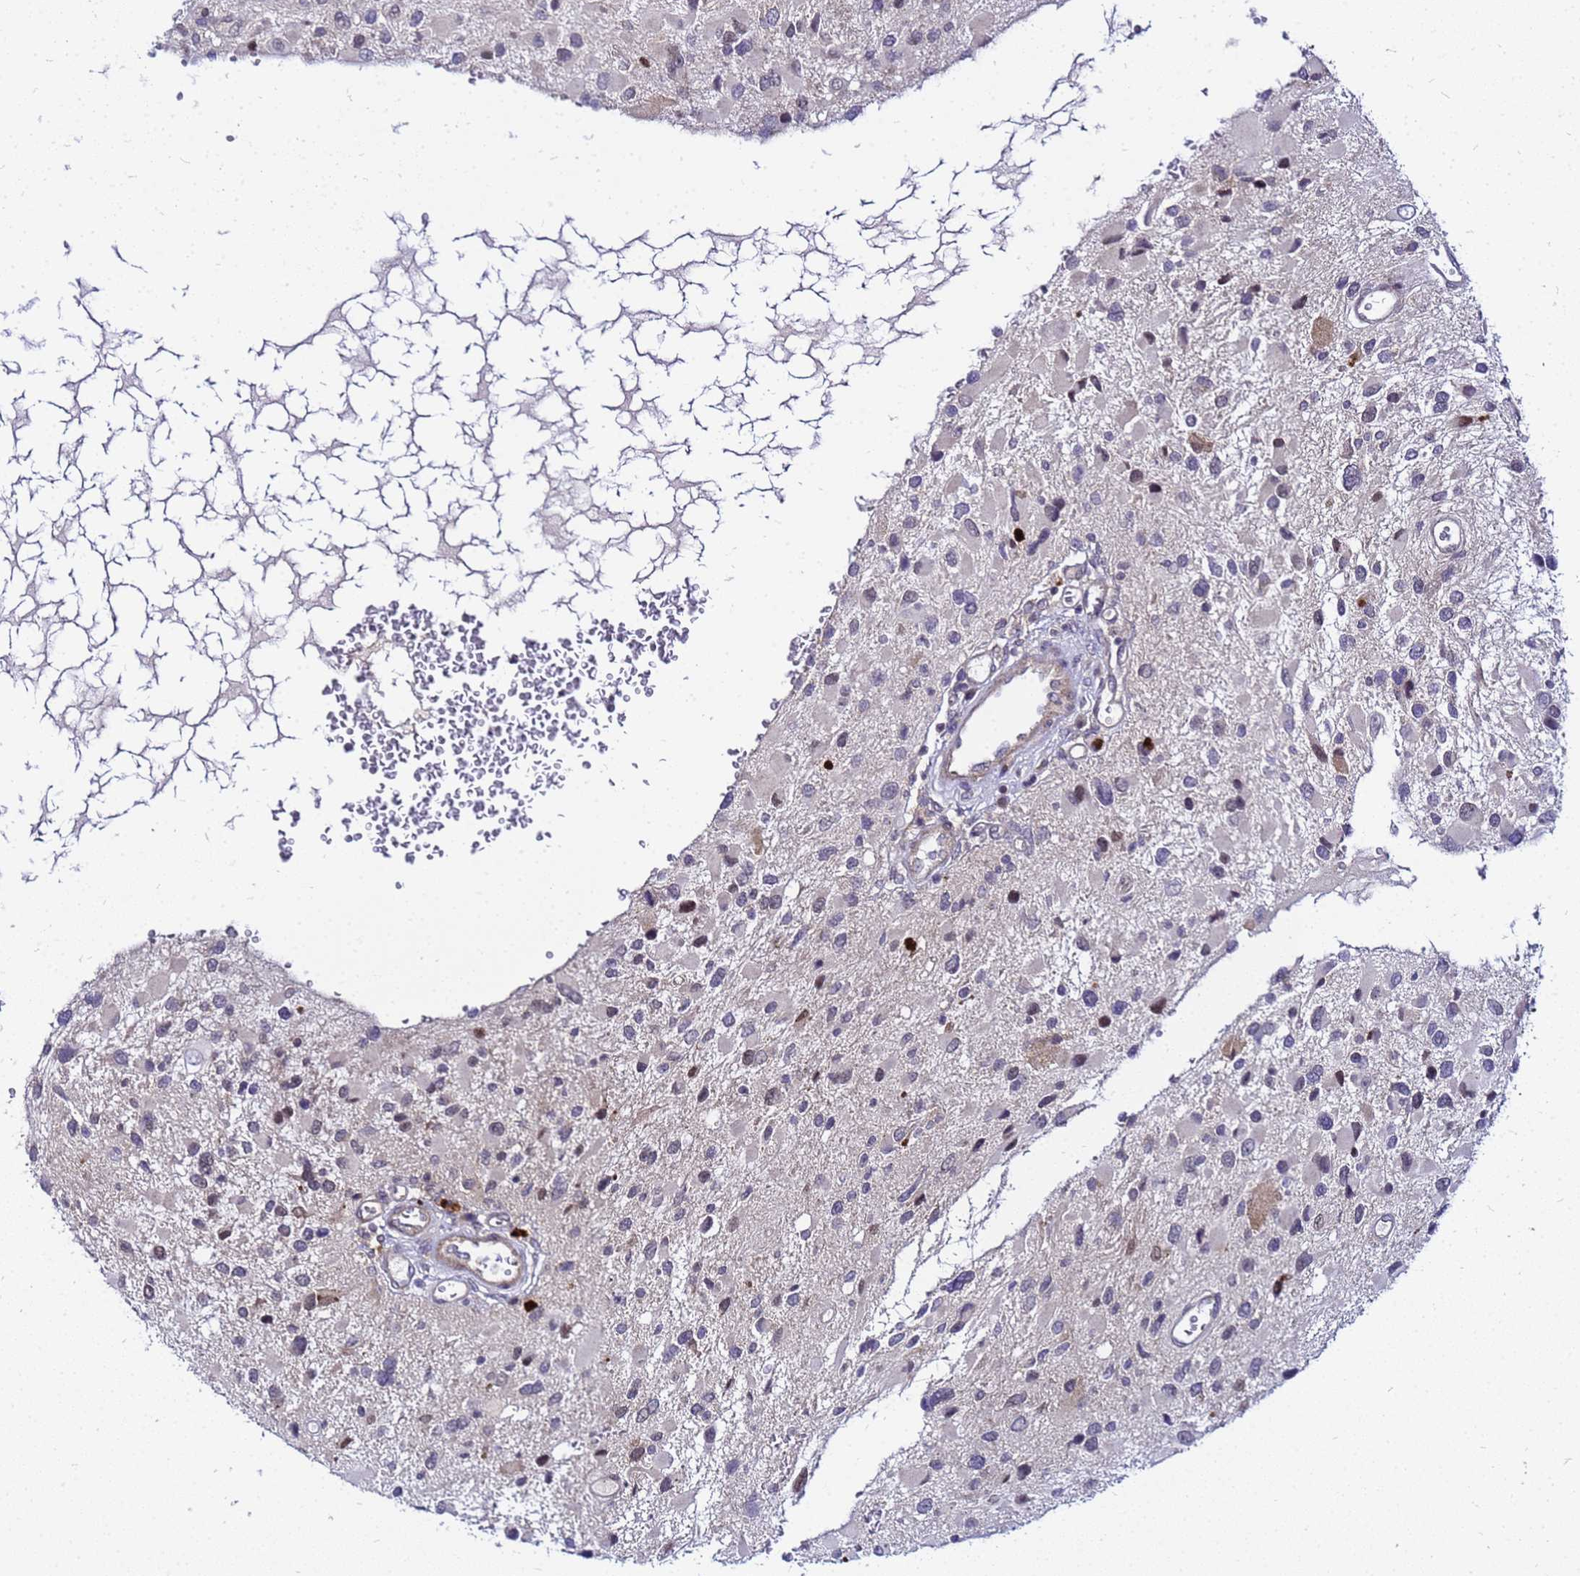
{"staining": {"intensity": "negative", "quantity": "none", "location": "none"}, "tissue": "glioma", "cell_type": "Tumor cells", "image_type": "cancer", "snomed": [{"axis": "morphology", "description": "Glioma, malignant, High grade"}, {"axis": "topography", "description": "Brain"}], "caption": "Immunohistochemical staining of malignant high-grade glioma displays no significant expression in tumor cells.", "gene": "SAT1", "patient": {"sex": "male", "age": 53}}